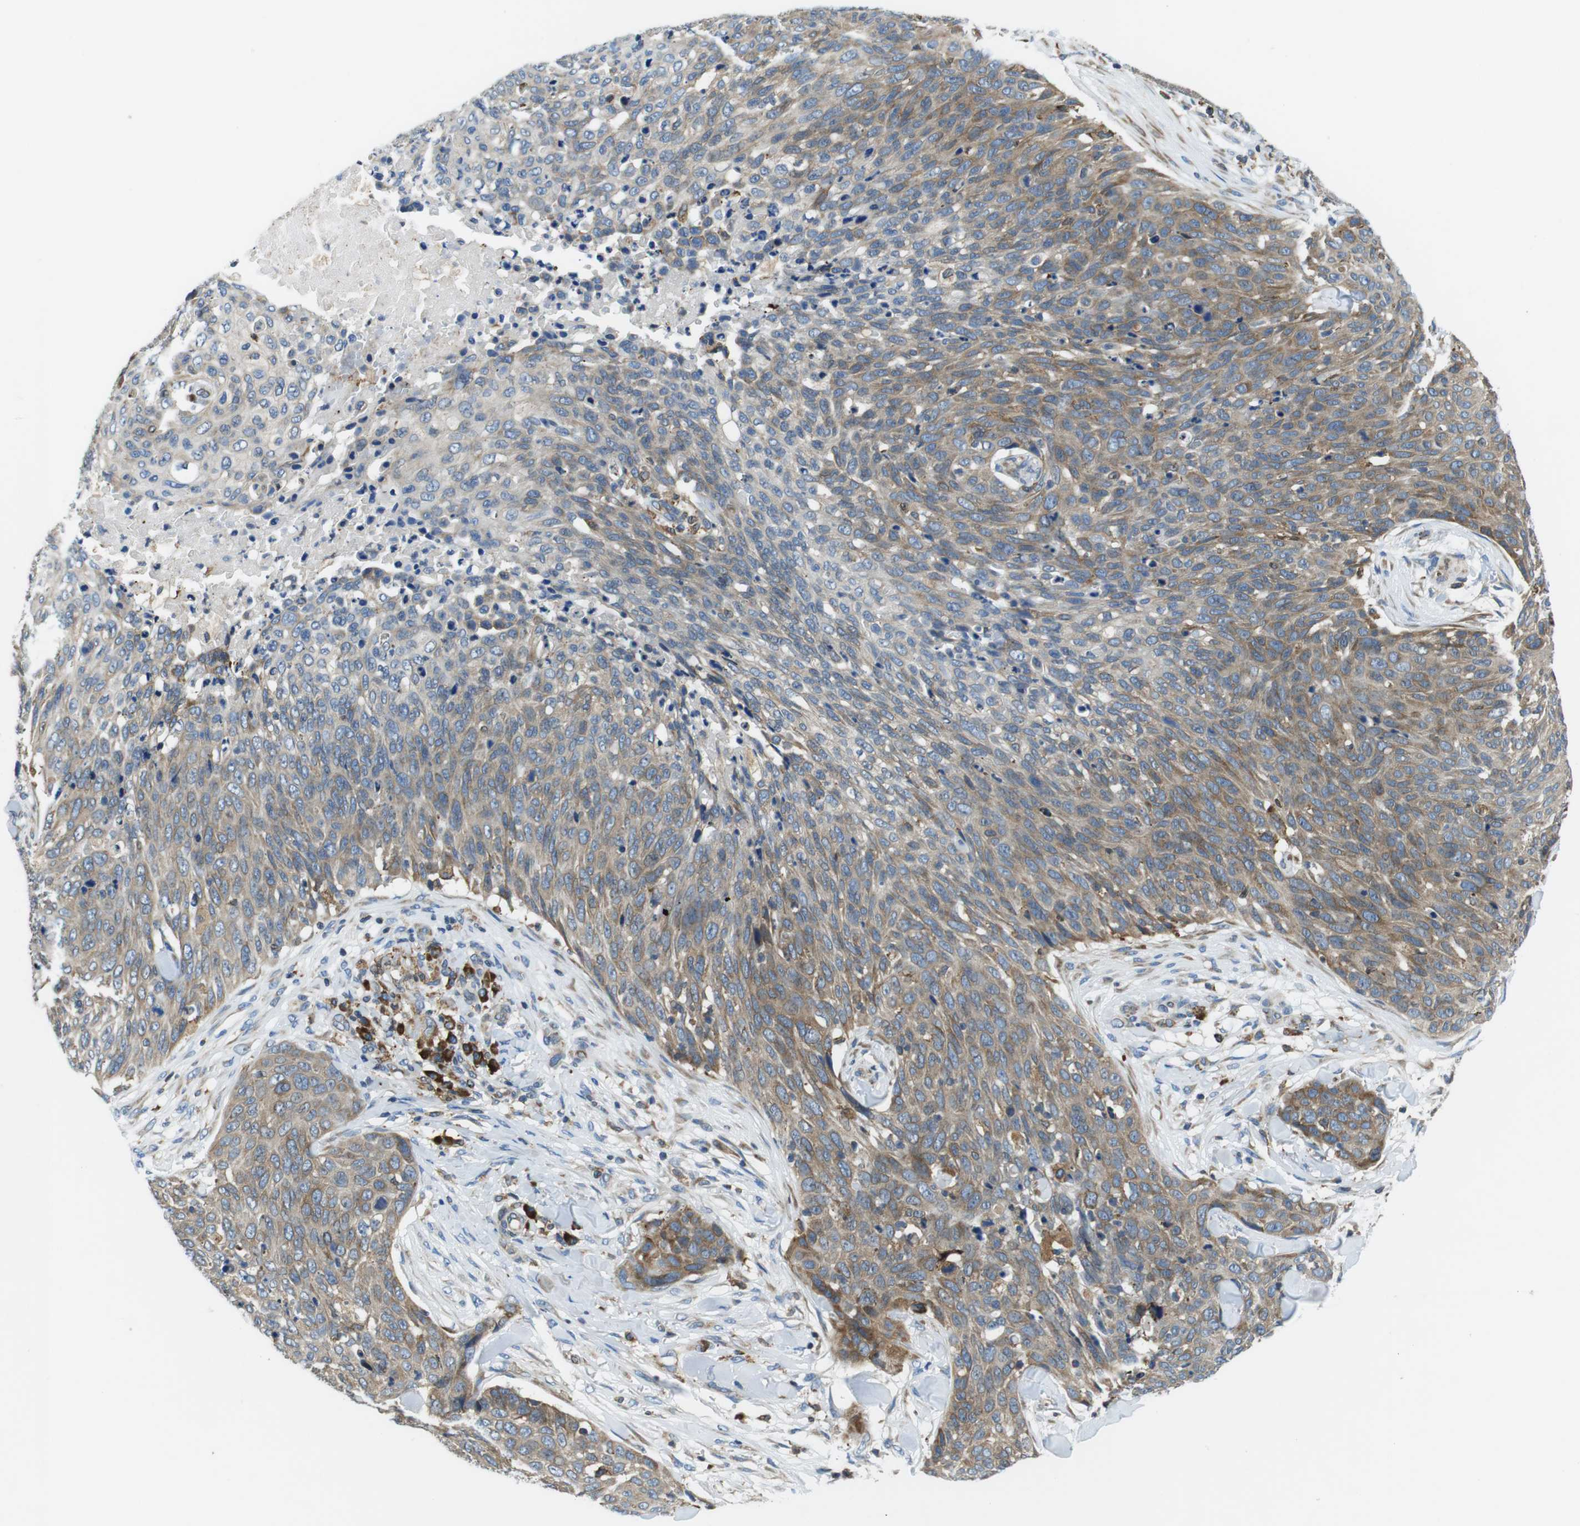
{"staining": {"intensity": "weak", "quantity": ">75%", "location": "cytoplasmic/membranous"}, "tissue": "skin cancer", "cell_type": "Tumor cells", "image_type": "cancer", "snomed": [{"axis": "morphology", "description": "Squamous cell carcinoma in situ, NOS"}, {"axis": "morphology", "description": "Squamous cell carcinoma, NOS"}, {"axis": "topography", "description": "Skin"}], "caption": "A low amount of weak cytoplasmic/membranous expression is appreciated in about >75% of tumor cells in skin cancer (squamous cell carcinoma) tissue. (brown staining indicates protein expression, while blue staining denotes nuclei).", "gene": "UGGT1", "patient": {"sex": "male", "age": 93}}